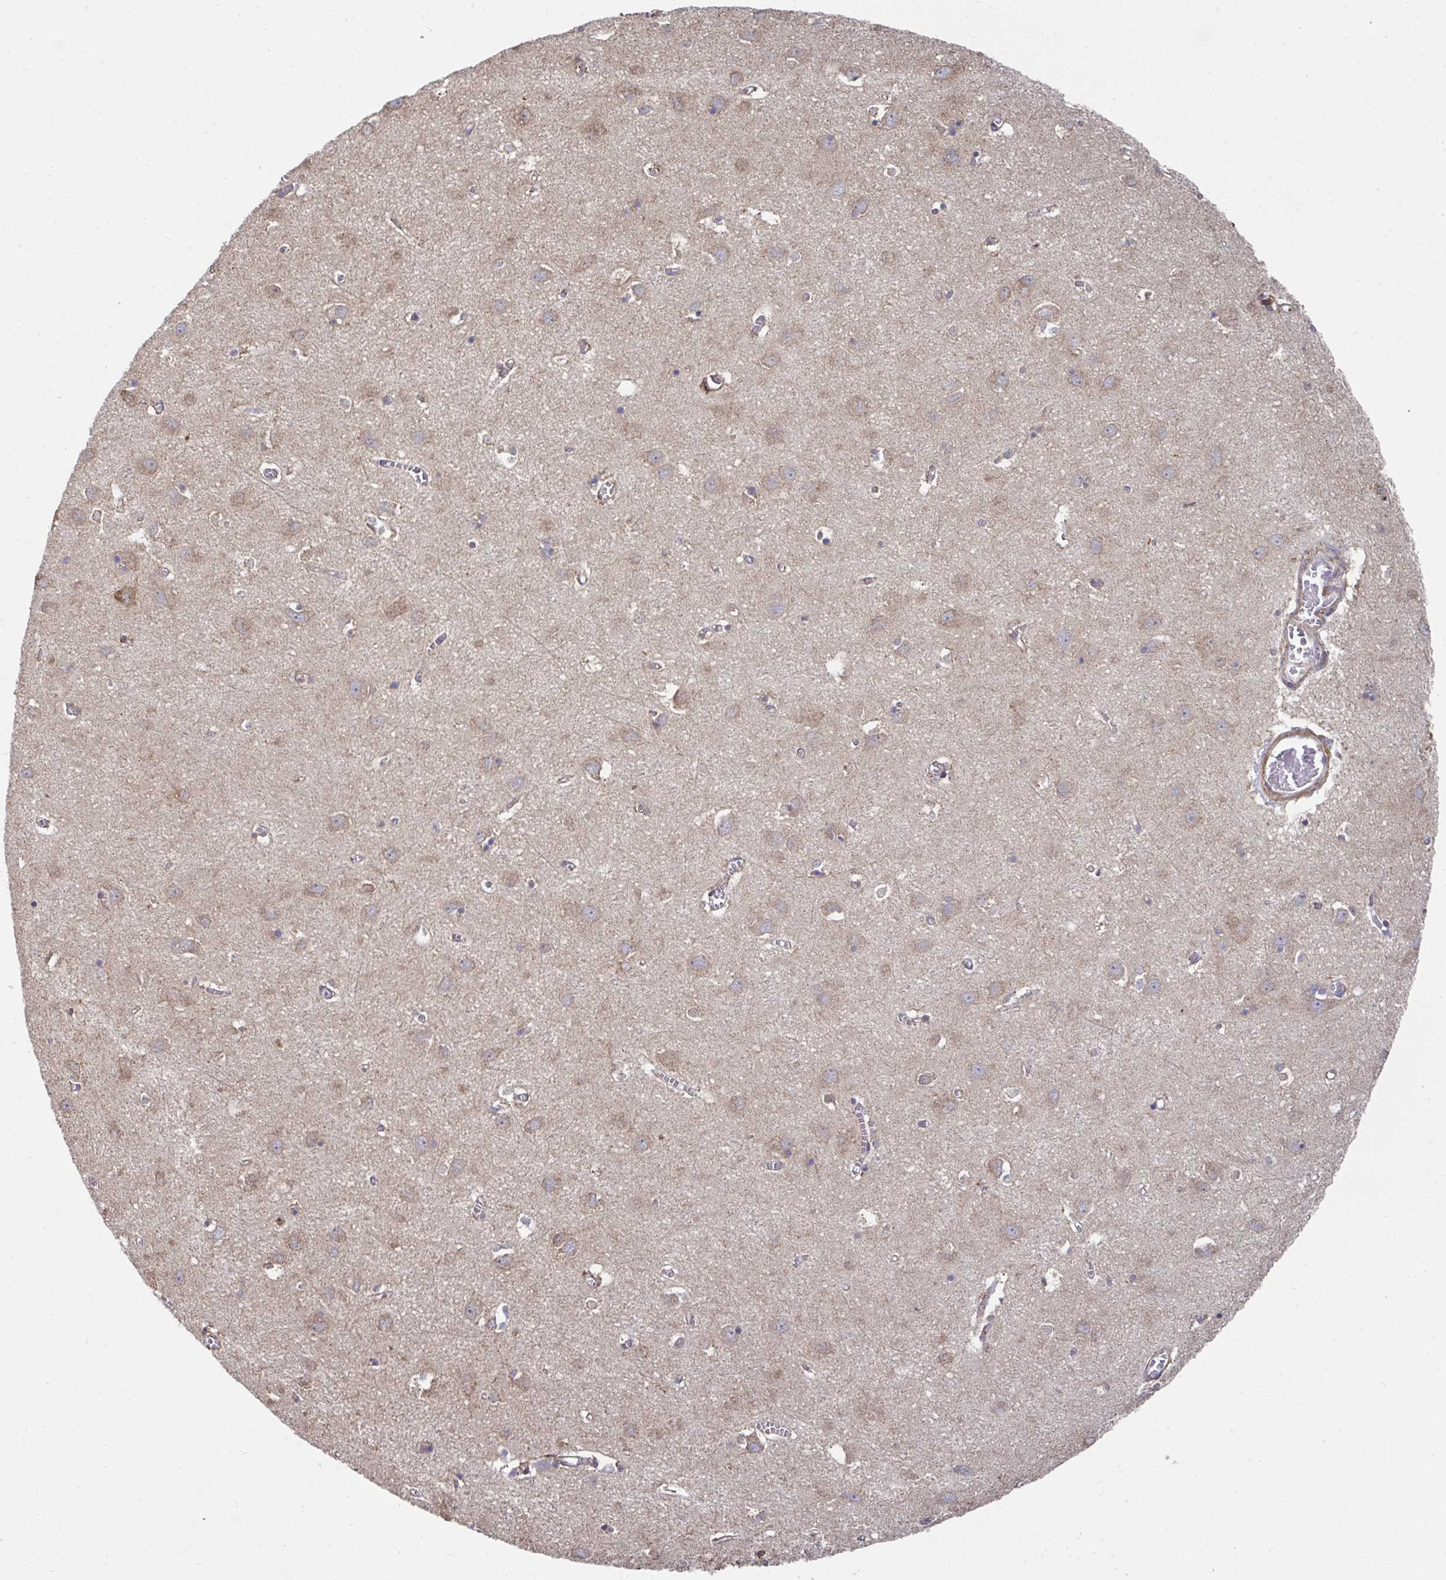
{"staining": {"intensity": "weak", "quantity": ">75%", "location": "cytoplasmic/membranous"}, "tissue": "cerebral cortex", "cell_type": "Endothelial cells", "image_type": "normal", "snomed": [{"axis": "morphology", "description": "Normal tissue, NOS"}, {"axis": "topography", "description": "Cerebral cortex"}], "caption": "An immunohistochemistry (IHC) image of unremarkable tissue is shown. Protein staining in brown shows weak cytoplasmic/membranous positivity in cerebral cortex within endothelial cells.", "gene": "DZANK1", "patient": {"sex": "male", "age": 70}}